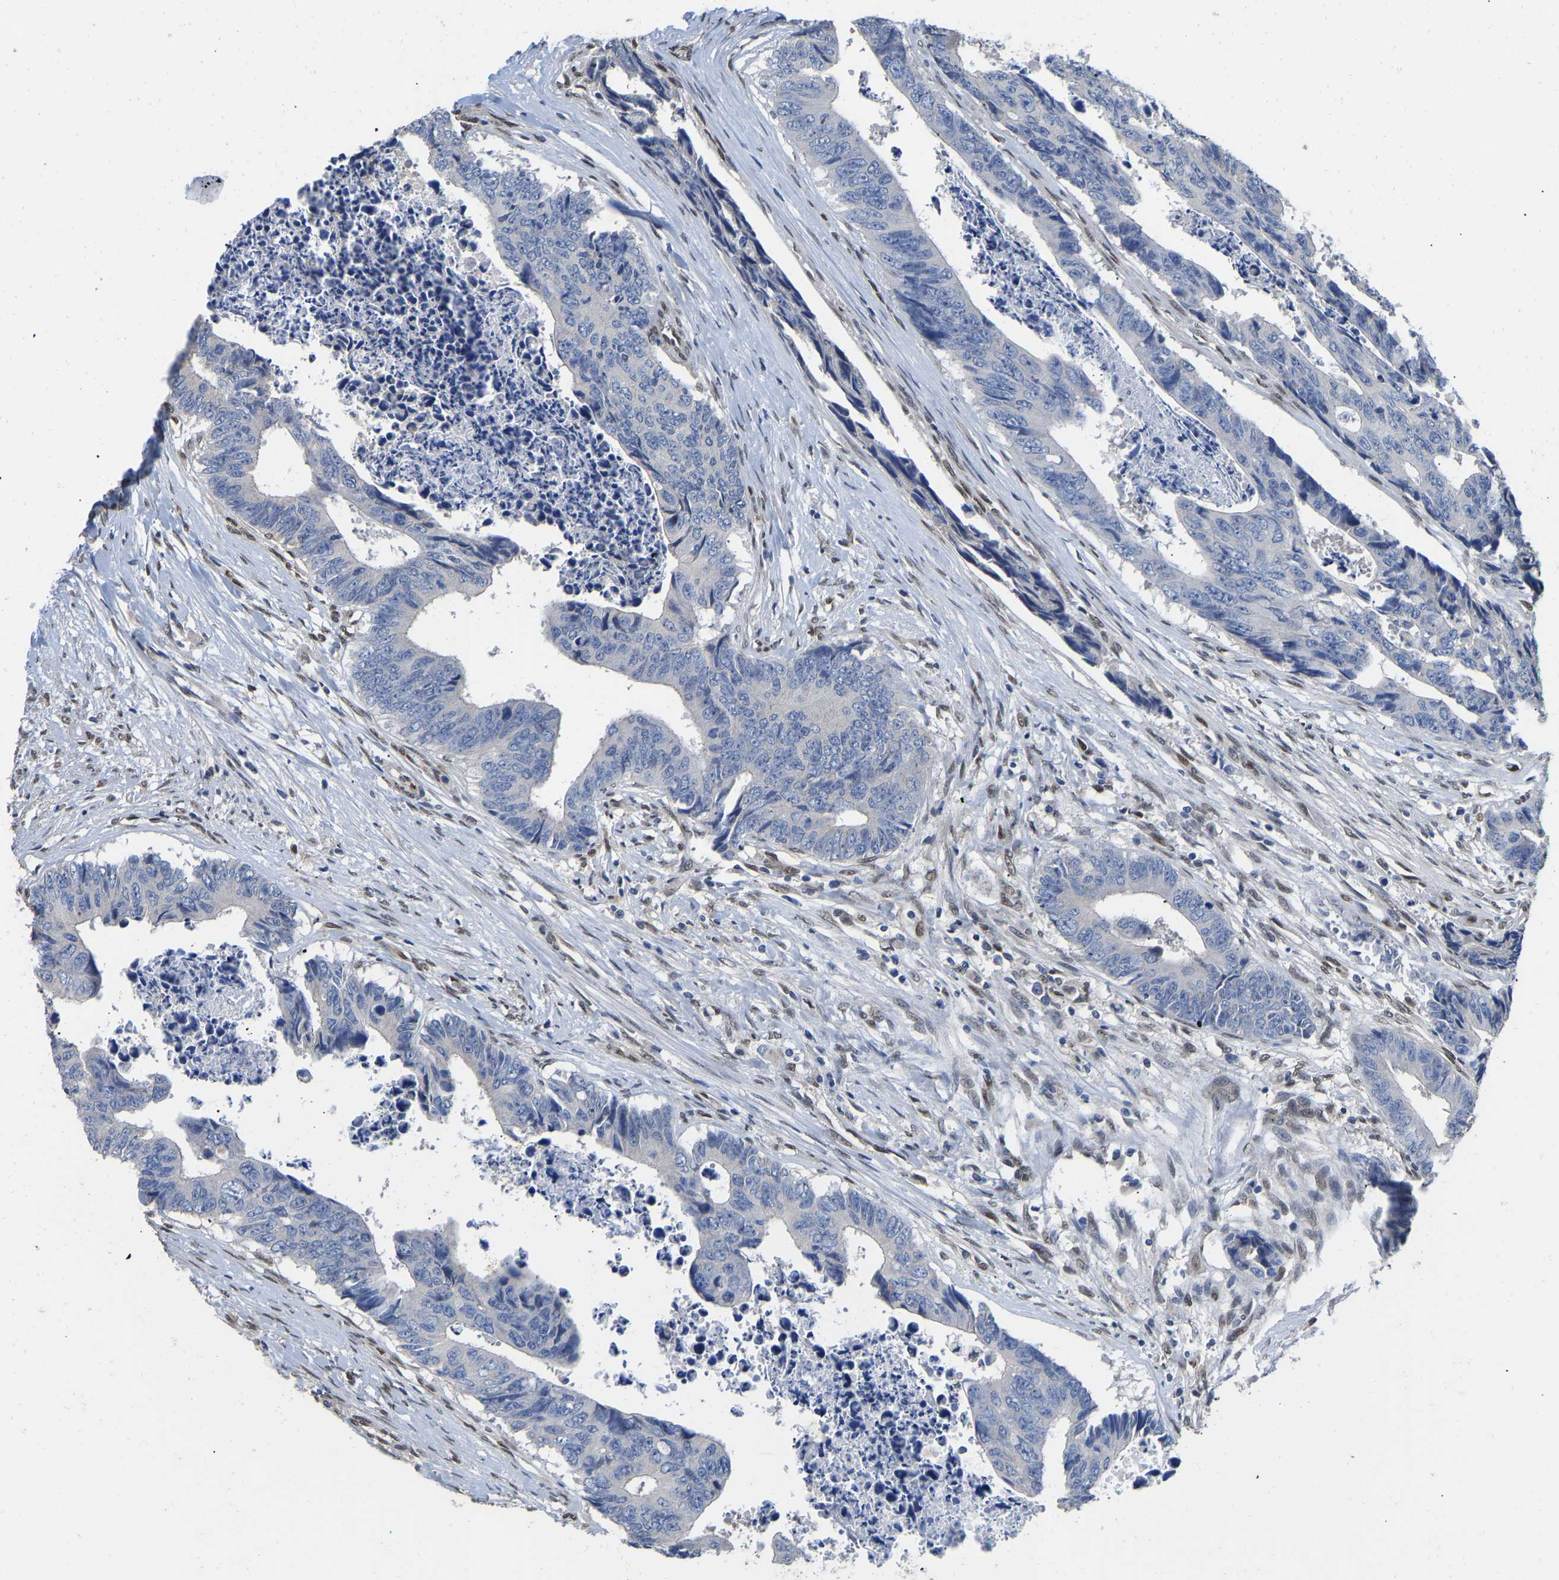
{"staining": {"intensity": "negative", "quantity": "none", "location": "none"}, "tissue": "colorectal cancer", "cell_type": "Tumor cells", "image_type": "cancer", "snomed": [{"axis": "morphology", "description": "Adenocarcinoma, NOS"}, {"axis": "topography", "description": "Rectum"}], "caption": "Histopathology image shows no protein staining in tumor cells of colorectal cancer tissue.", "gene": "QKI", "patient": {"sex": "male", "age": 84}}